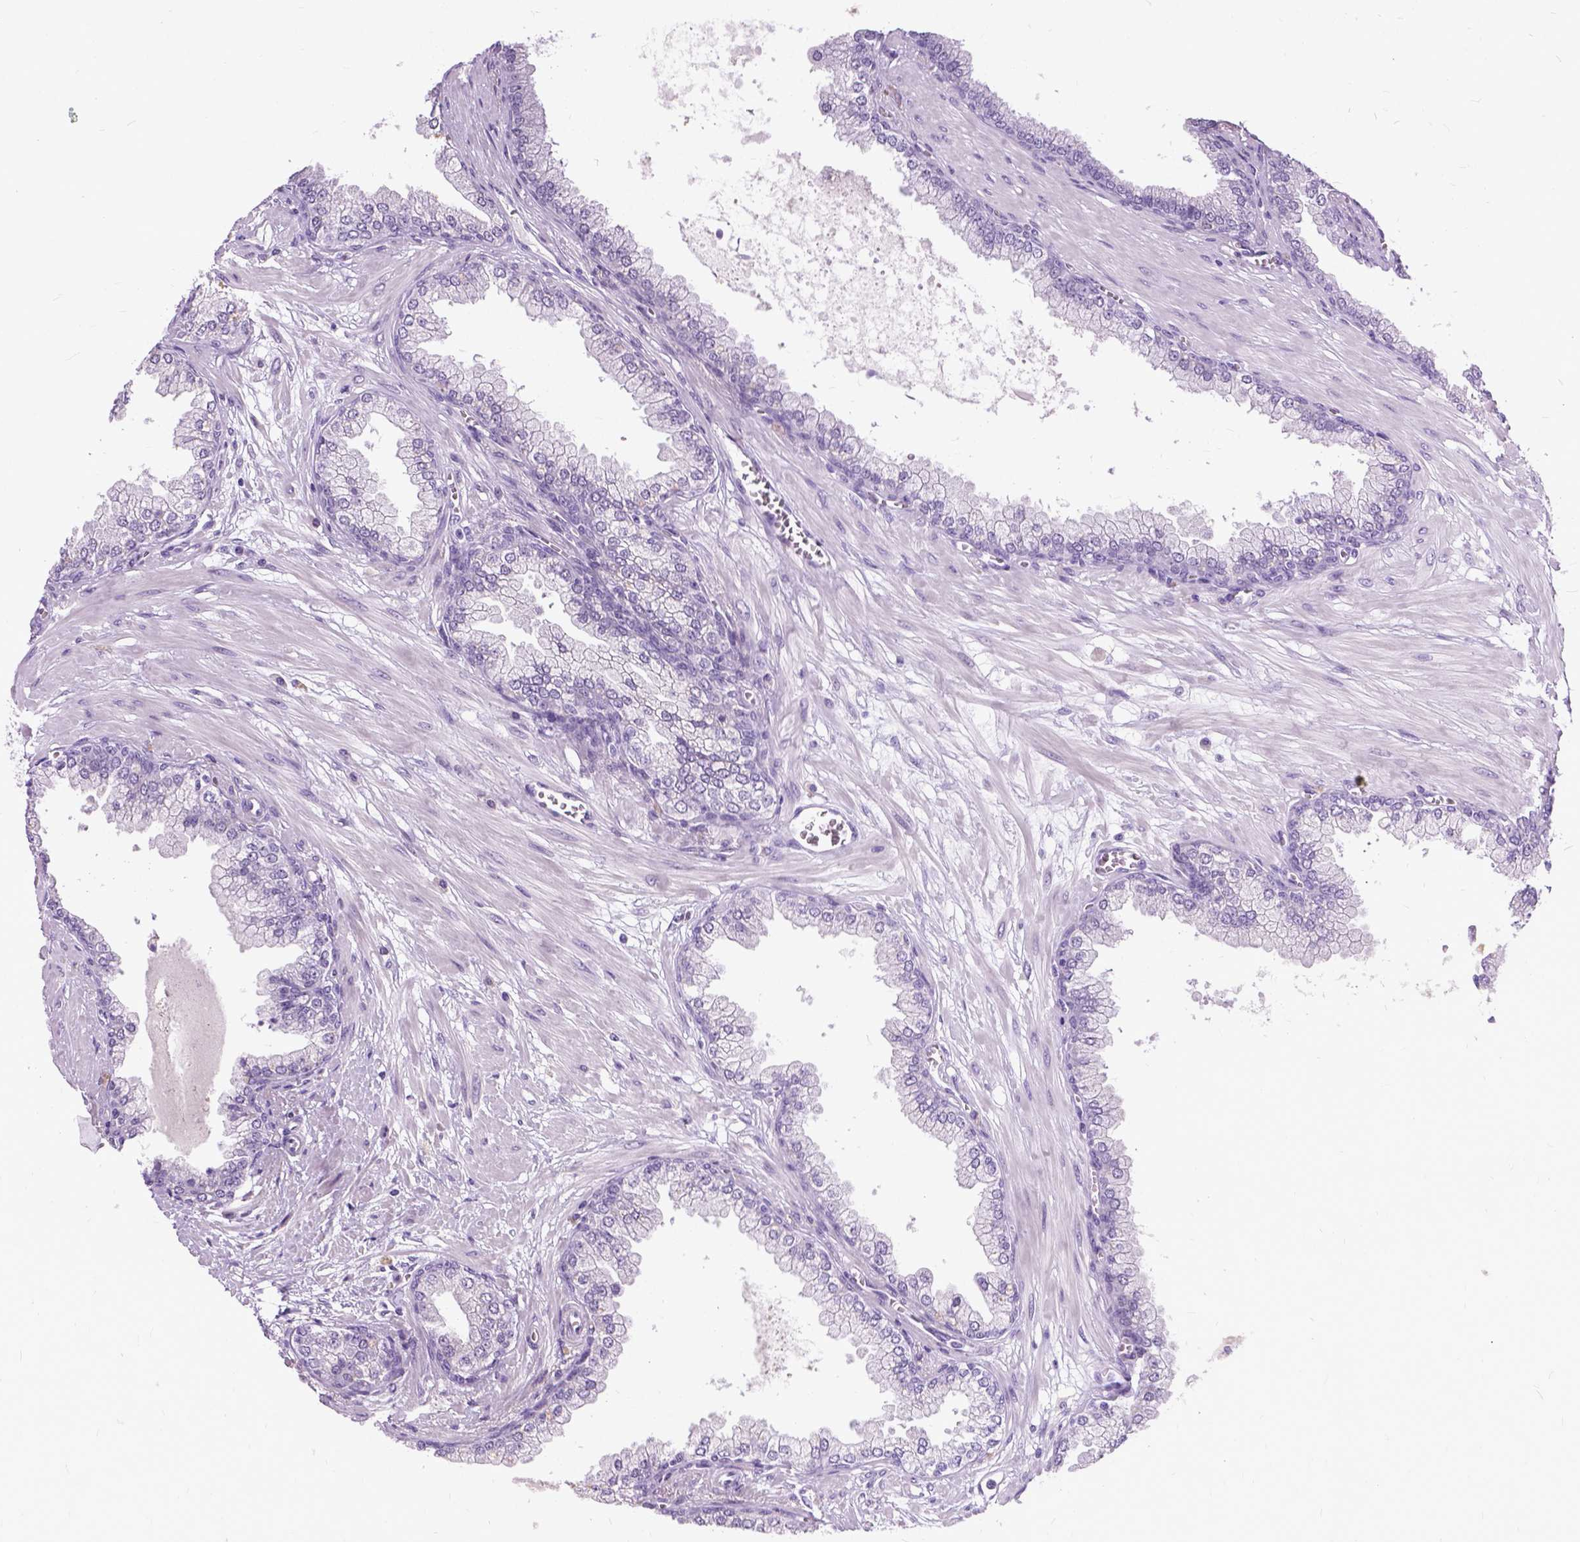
{"staining": {"intensity": "negative", "quantity": "none", "location": "none"}, "tissue": "prostate cancer", "cell_type": "Tumor cells", "image_type": "cancer", "snomed": [{"axis": "morphology", "description": "Adenocarcinoma, Low grade"}, {"axis": "topography", "description": "Prostate"}], "caption": "The photomicrograph displays no significant expression in tumor cells of prostate cancer.", "gene": "PROB1", "patient": {"sex": "male", "age": 64}}